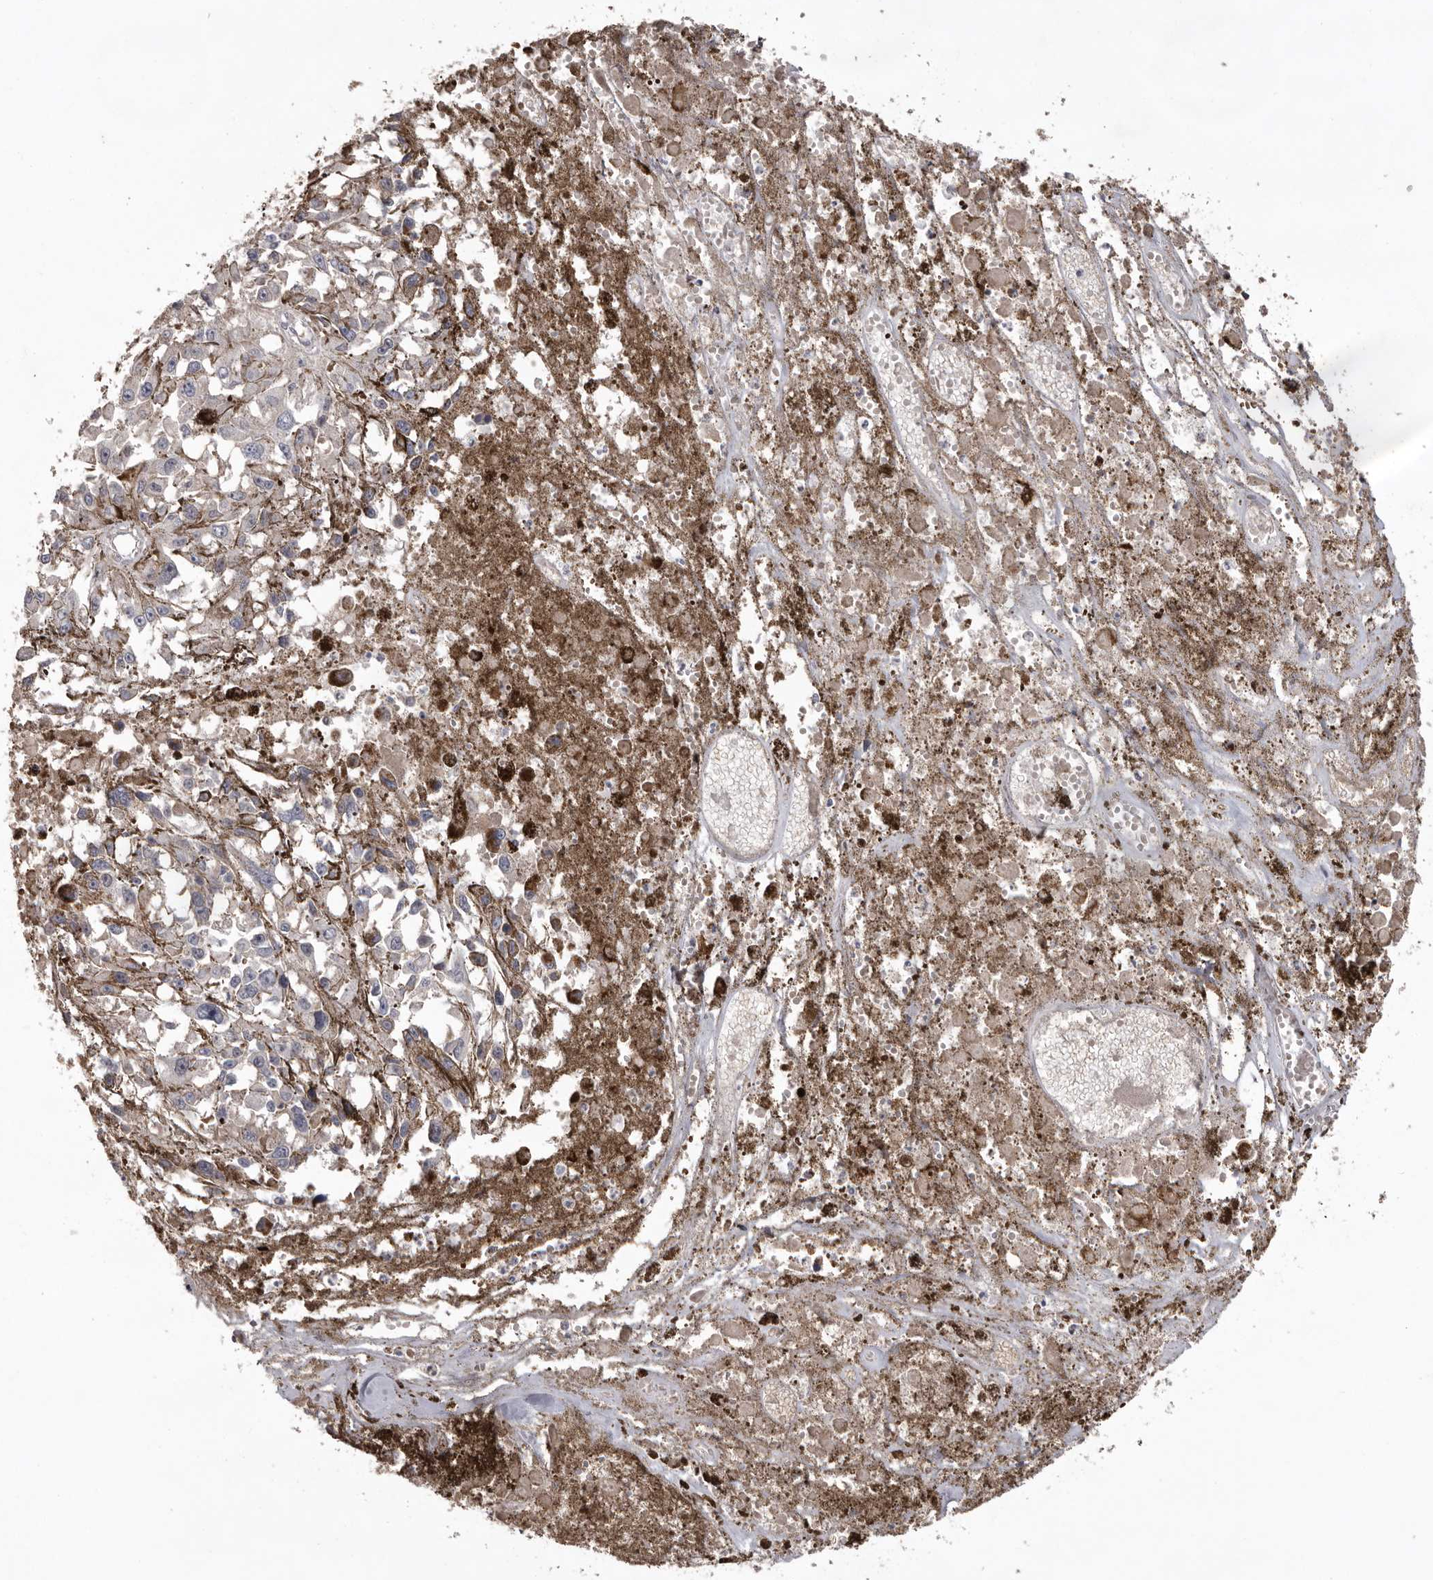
{"staining": {"intensity": "negative", "quantity": "none", "location": "none"}, "tissue": "melanoma", "cell_type": "Tumor cells", "image_type": "cancer", "snomed": [{"axis": "morphology", "description": "Malignant melanoma, Metastatic site"}, {"axis": "topography", "description": "Lymph node"}], "caption": "DAB immunohistochemical staining of human malignant melanoma (metastatic site) reveals no significant expression in tumor cells.", "gene": "WDR47", "patient": {"sex": "male", "age": 59}}